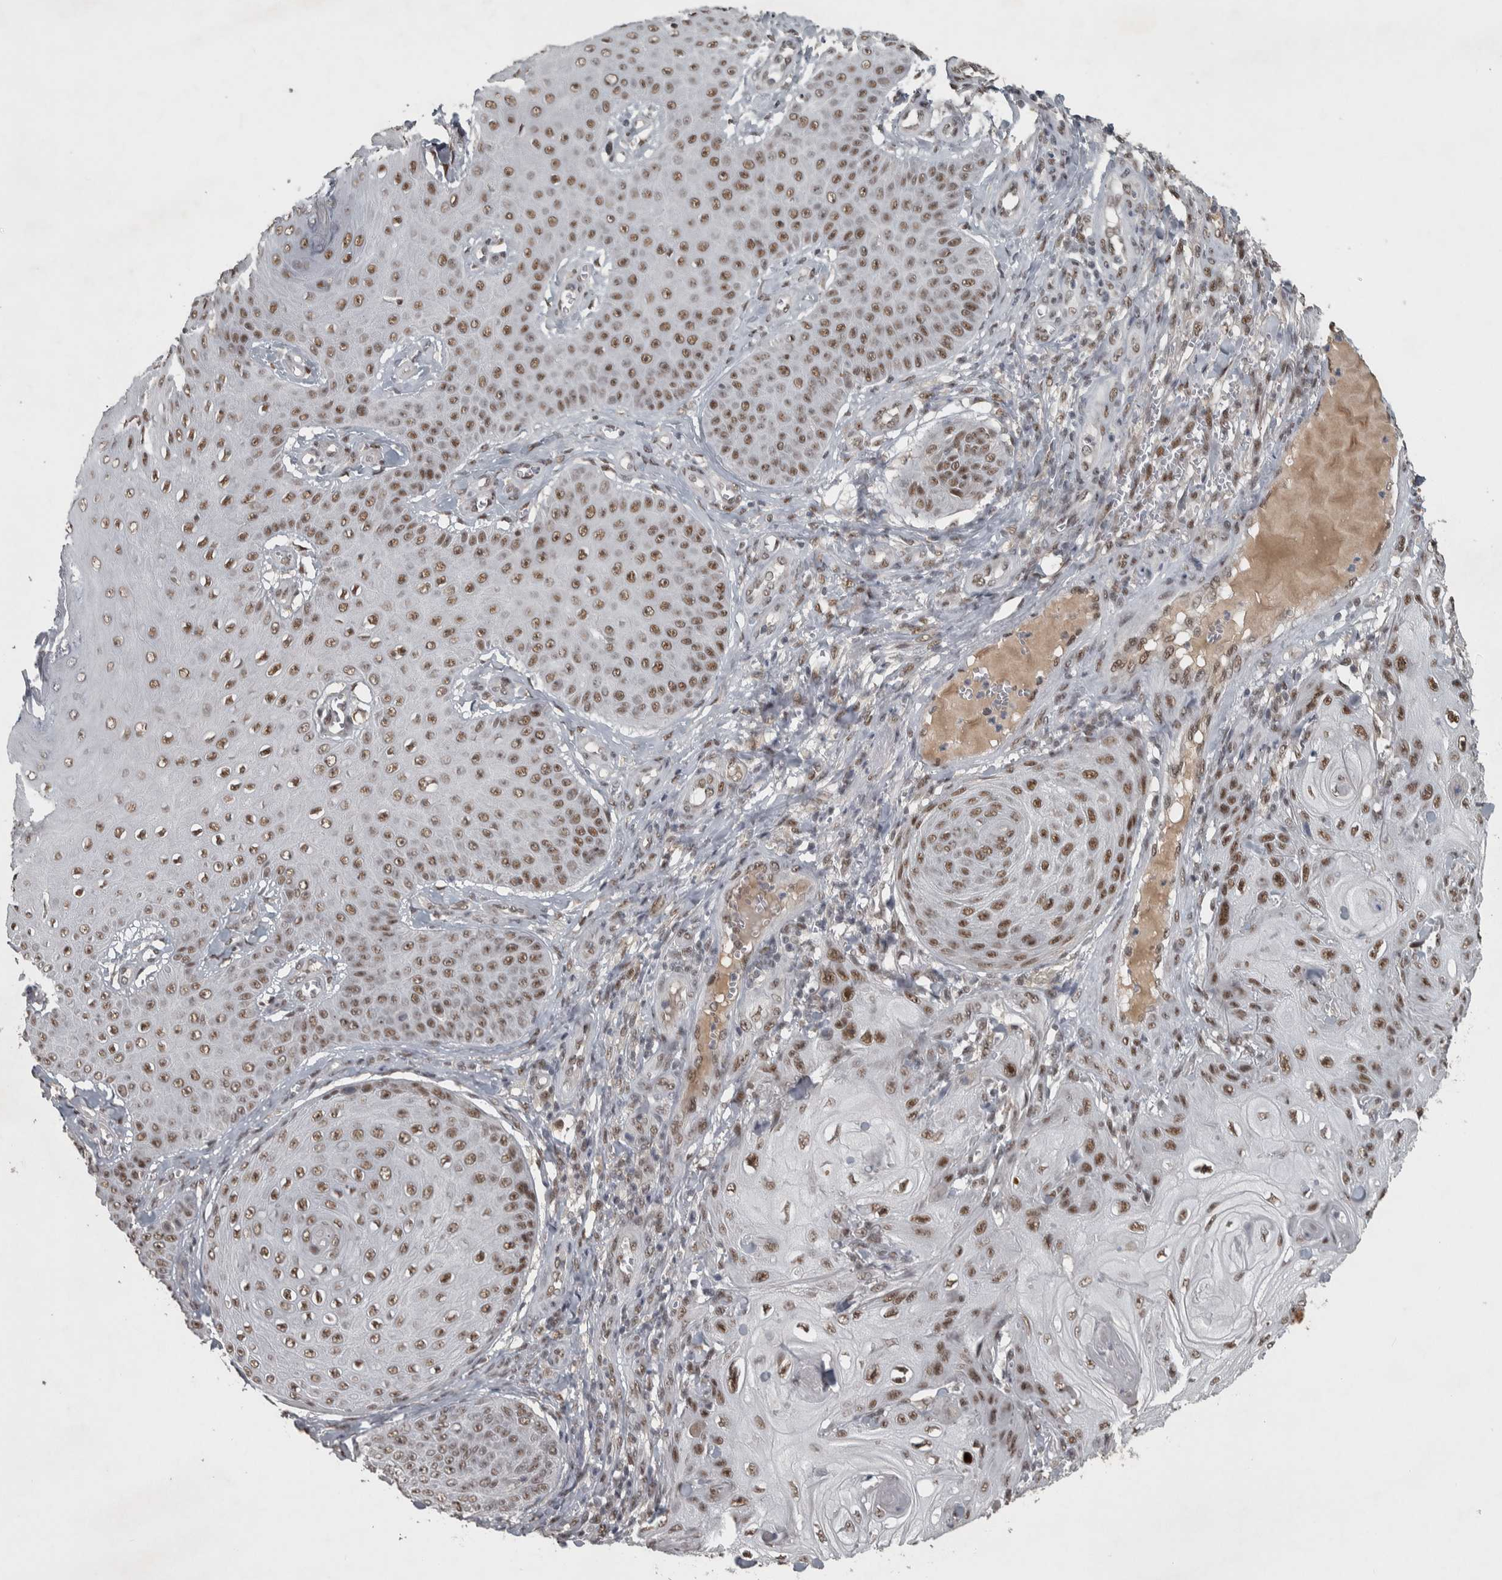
{"staining": {"intensity": "moderate", "quantity": ">75%", "location": "nuclear"}, "tissue": "skin cancer", "cell_type": "Tumor cells", "image_type": "cancer", "snomed": [{"axis": "morphology", "description": "Squamous cell carcinoma, NOS"}, {"axis": "topography", "description": "Skin"}], "caption": "Skin squamous cell carcinoma stained with IHC demonstrates moderate nuclear staining in about >75% of tumor cells.", "gene": "DDX42", "patient": {"sex": "male", "age": 74}}